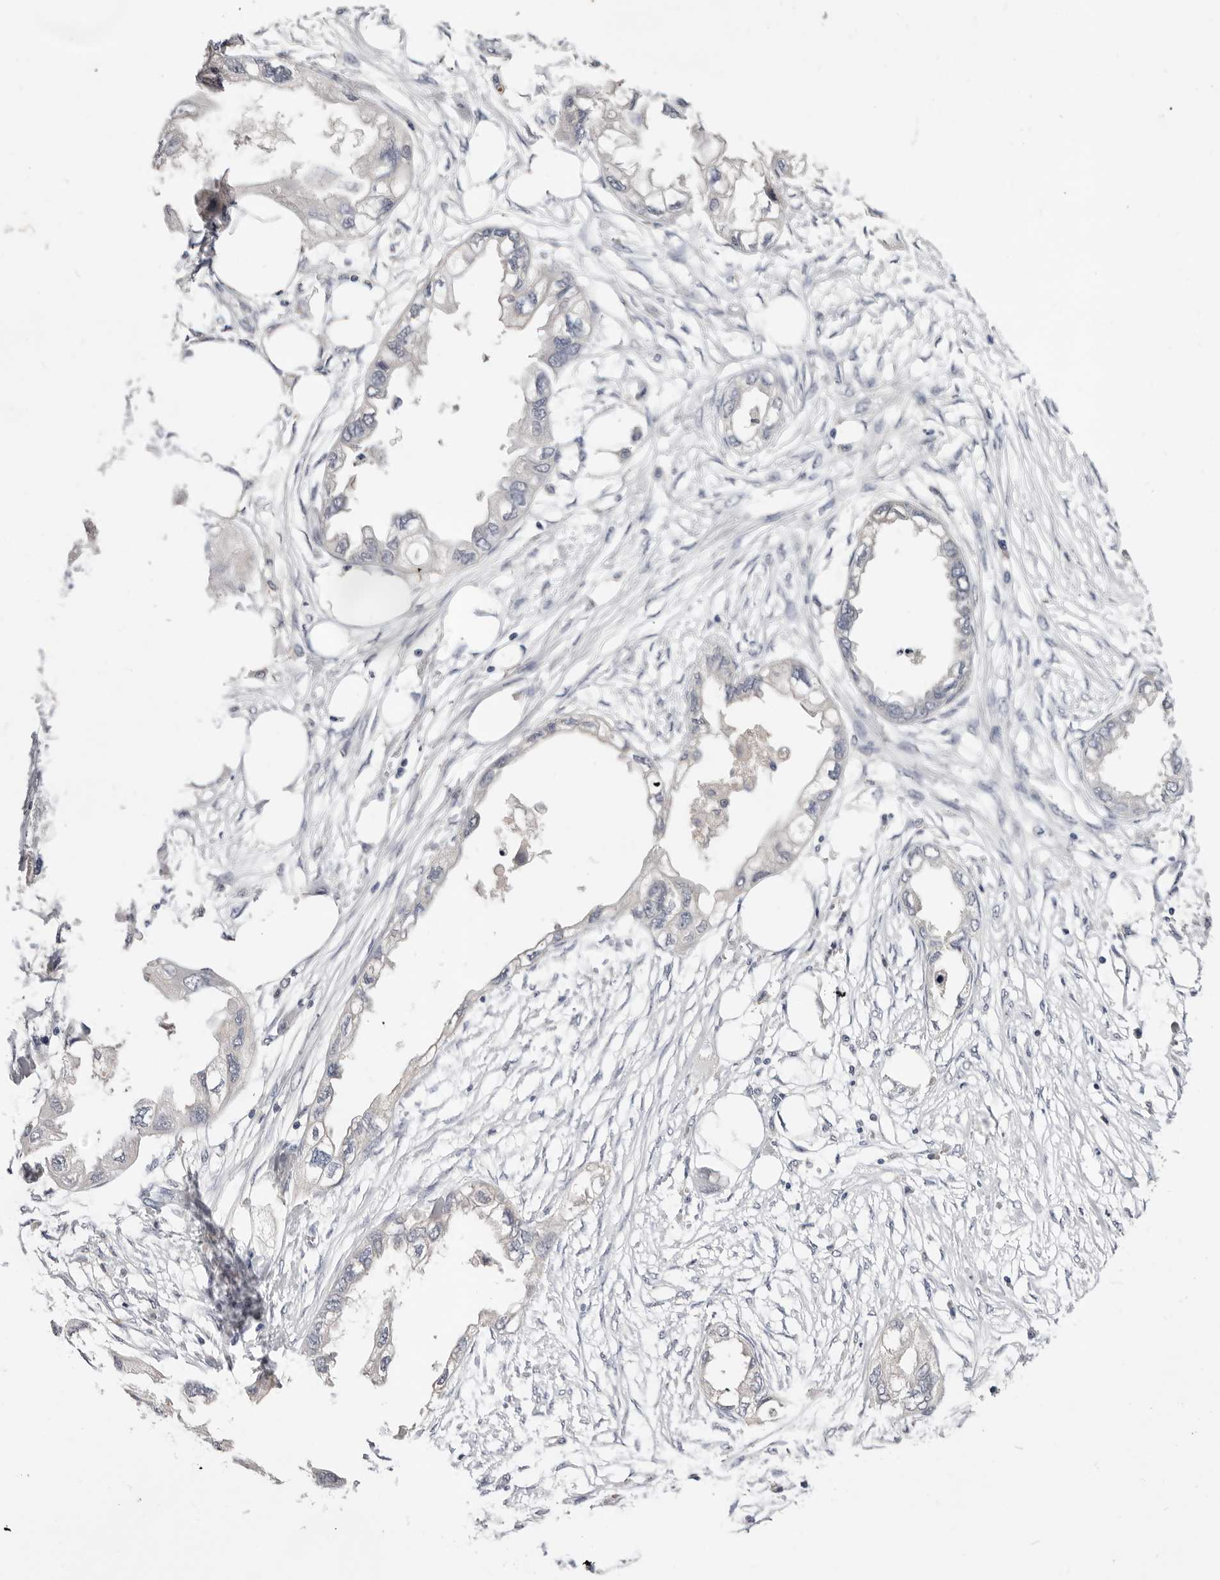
{"staining": {"intensity": "negative", "quantity": "none", "location": "none"}, "tissue": "endometrial cancer", "cell_type": "Tumor cells", "image_type": "cancer", "snomed": [{"axis": "morphology", "description": "Adenocarcinoma, NOS"}, {"axis": "morphology", "description": "Adenocarcinoma, metastatic, NOS"}, {"axis": "topography", "description": "Adipose tissue"}, {"axis": "topography", "description": "Endometrium"}], "caption": "An image of metastatic adenocarcinoma (endometrial) stained for a protein demonstrates no brown staining in tumor cells. The staining is performed using DAB (3,3'-diaminobenzidine) brown chromogen with nuclei counter-stained in using hematoxylin.", "gene": "DOP1A", "patient": {"sex": "female", "age": 67}}